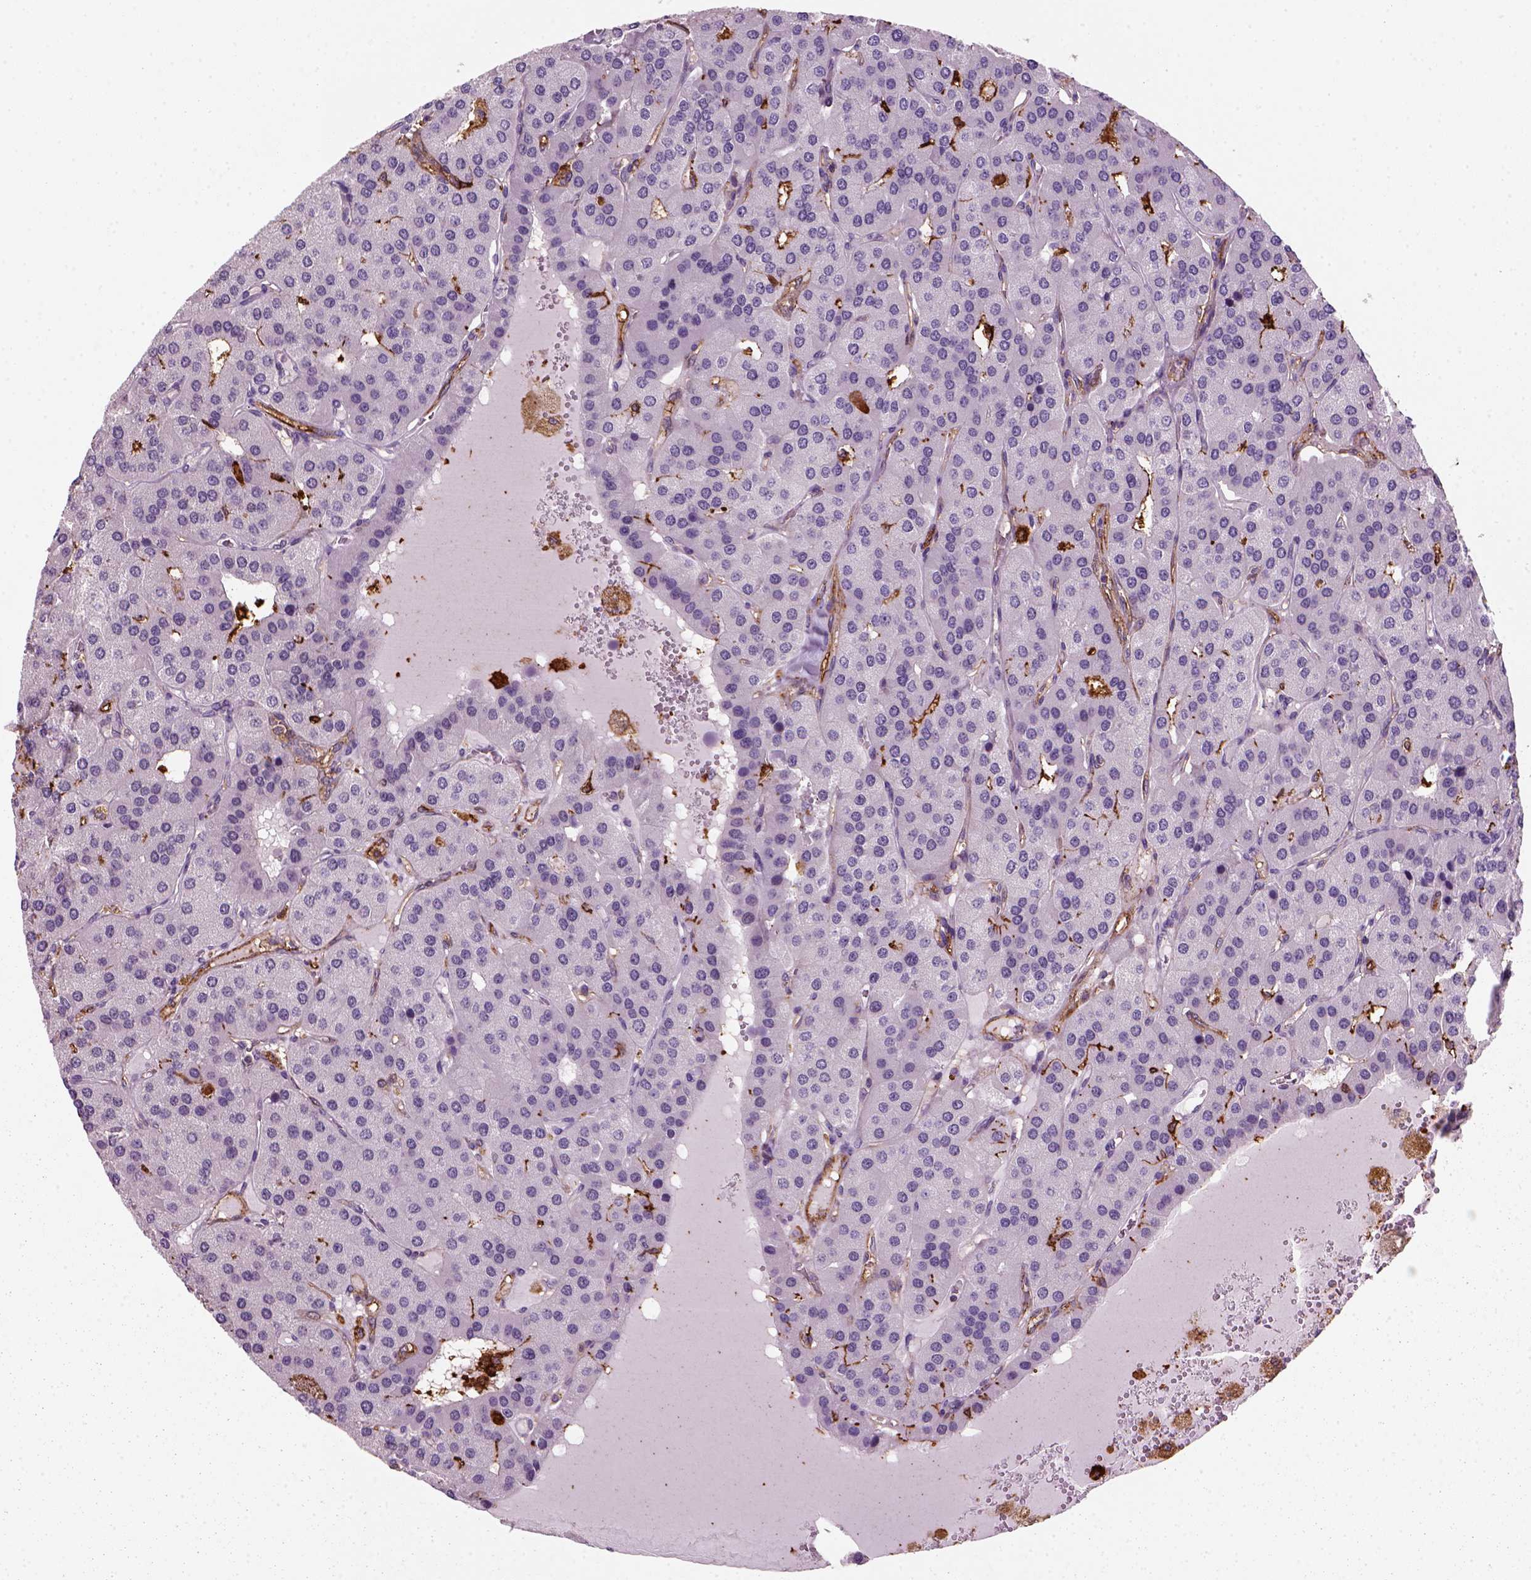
{"staining": {"intensity": "negative", "quantity": "none", "location": "none"}, "tissue": "parathyroid gland", "cell_type": "Glandular cells", "image_type": "normal", "snomed": [{"axis": "morphology", "description": "Normal tissue, NOS"}, {"axis": "morphology", "description": "Adenoma, NOS"}, {"axis": "topography", "description": "Parathyroid gland"}], "caption": "Immunohistochemistry micrograph of unremarkable parathyroid gland stained for a protein (brown), which reveals no staining in glandular cells.", "gene": "MARCKS", "patient": {"sex": "female", "age": 86}}